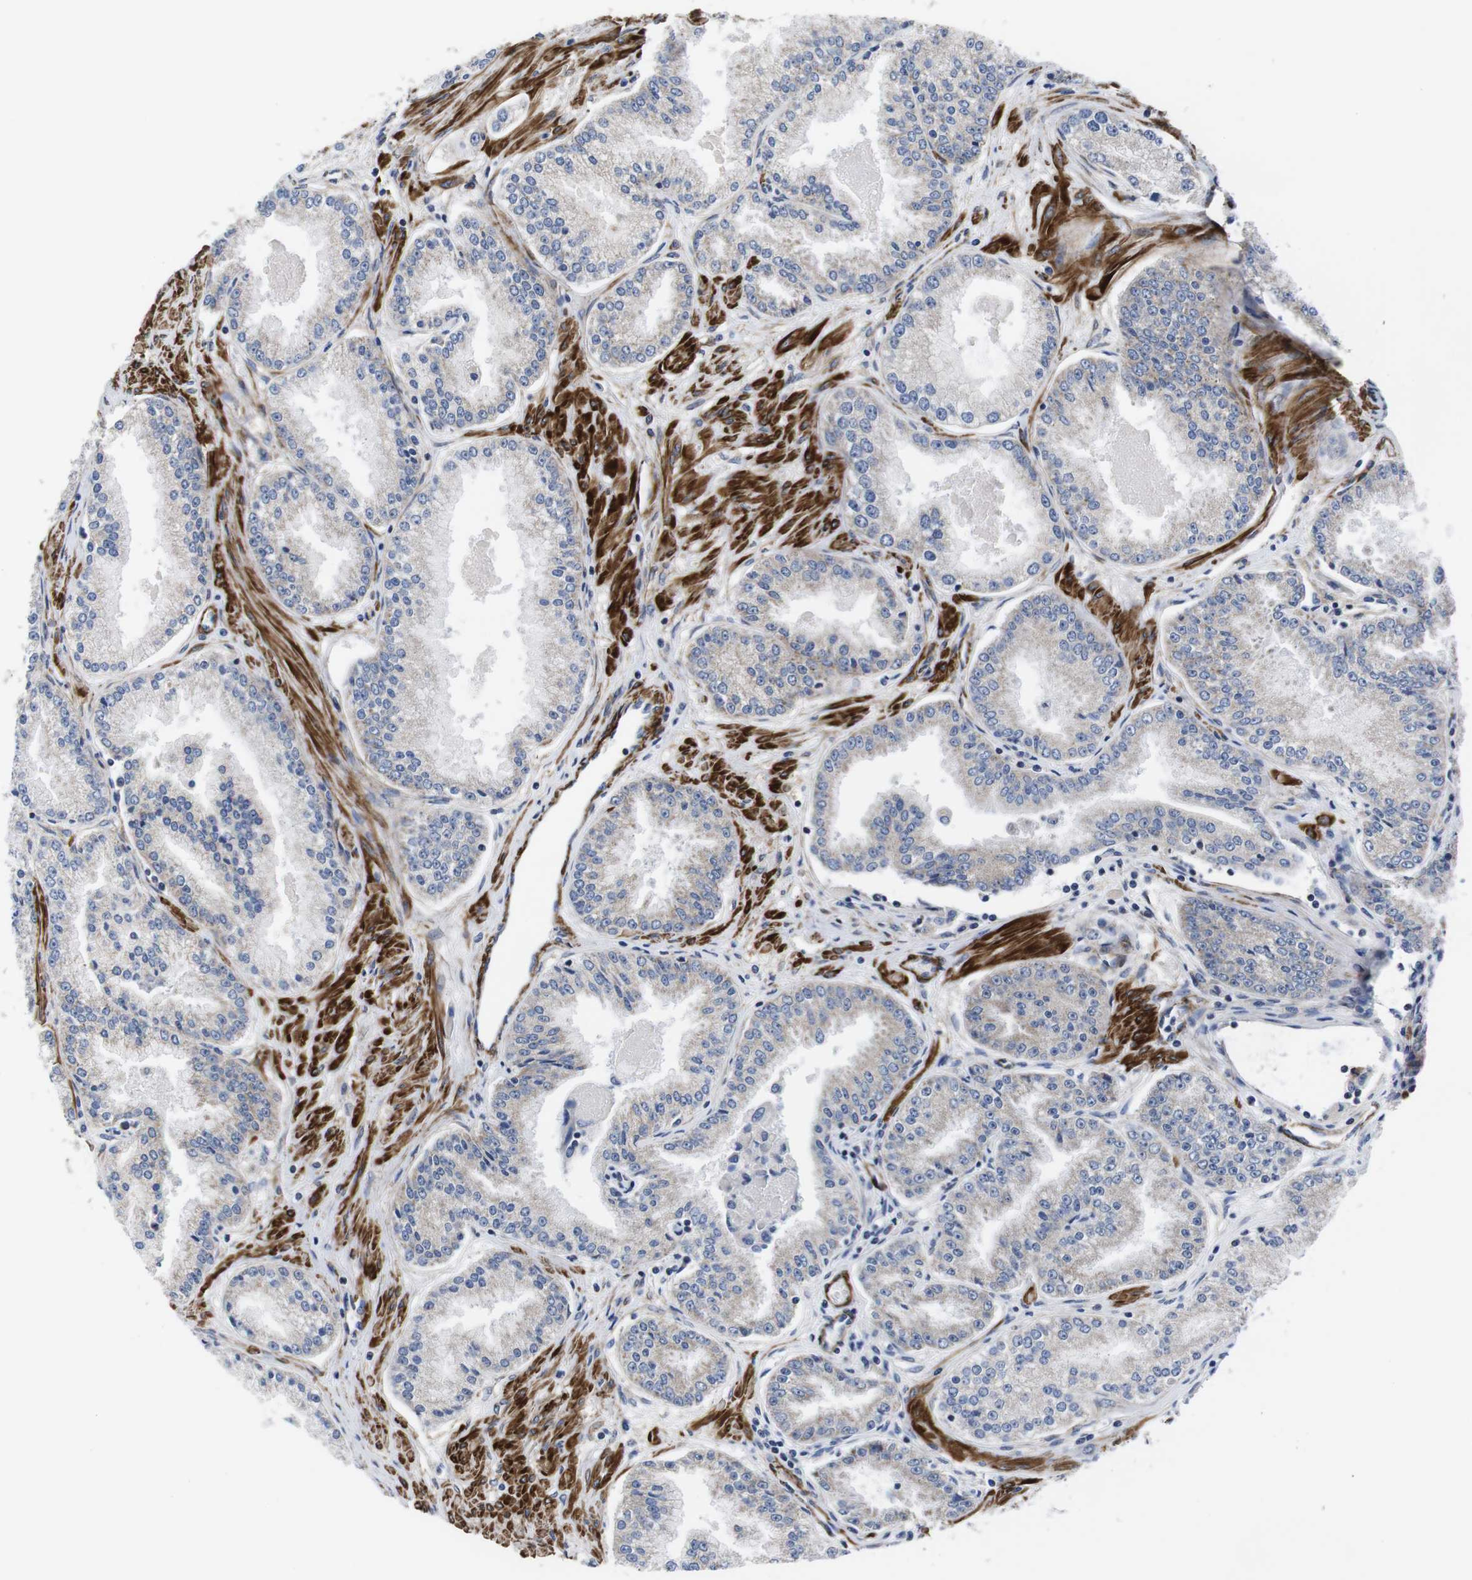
{"staining": {"intensity": "negative", "quantity": "none", "location": "none"}, "tissue": "prostate cancer", "cell_type": "Tumor cells", "image_type": "cancer", "snomed": [{"axis": "morphology", "description": "Adenocarcinoma, High grade"}, {"axis": "topography", "description": "Prostate"}], "caption": "Tumor cells show no significant protein positivity in prostate cancer. (DAB (3,3'-diaminobenzidine) immunohistochemistry (IHC) visualized using brightfield microscopy, high magnification).", "gene": "WNT10A", "patient": {"sex": "male", "age": 61}}